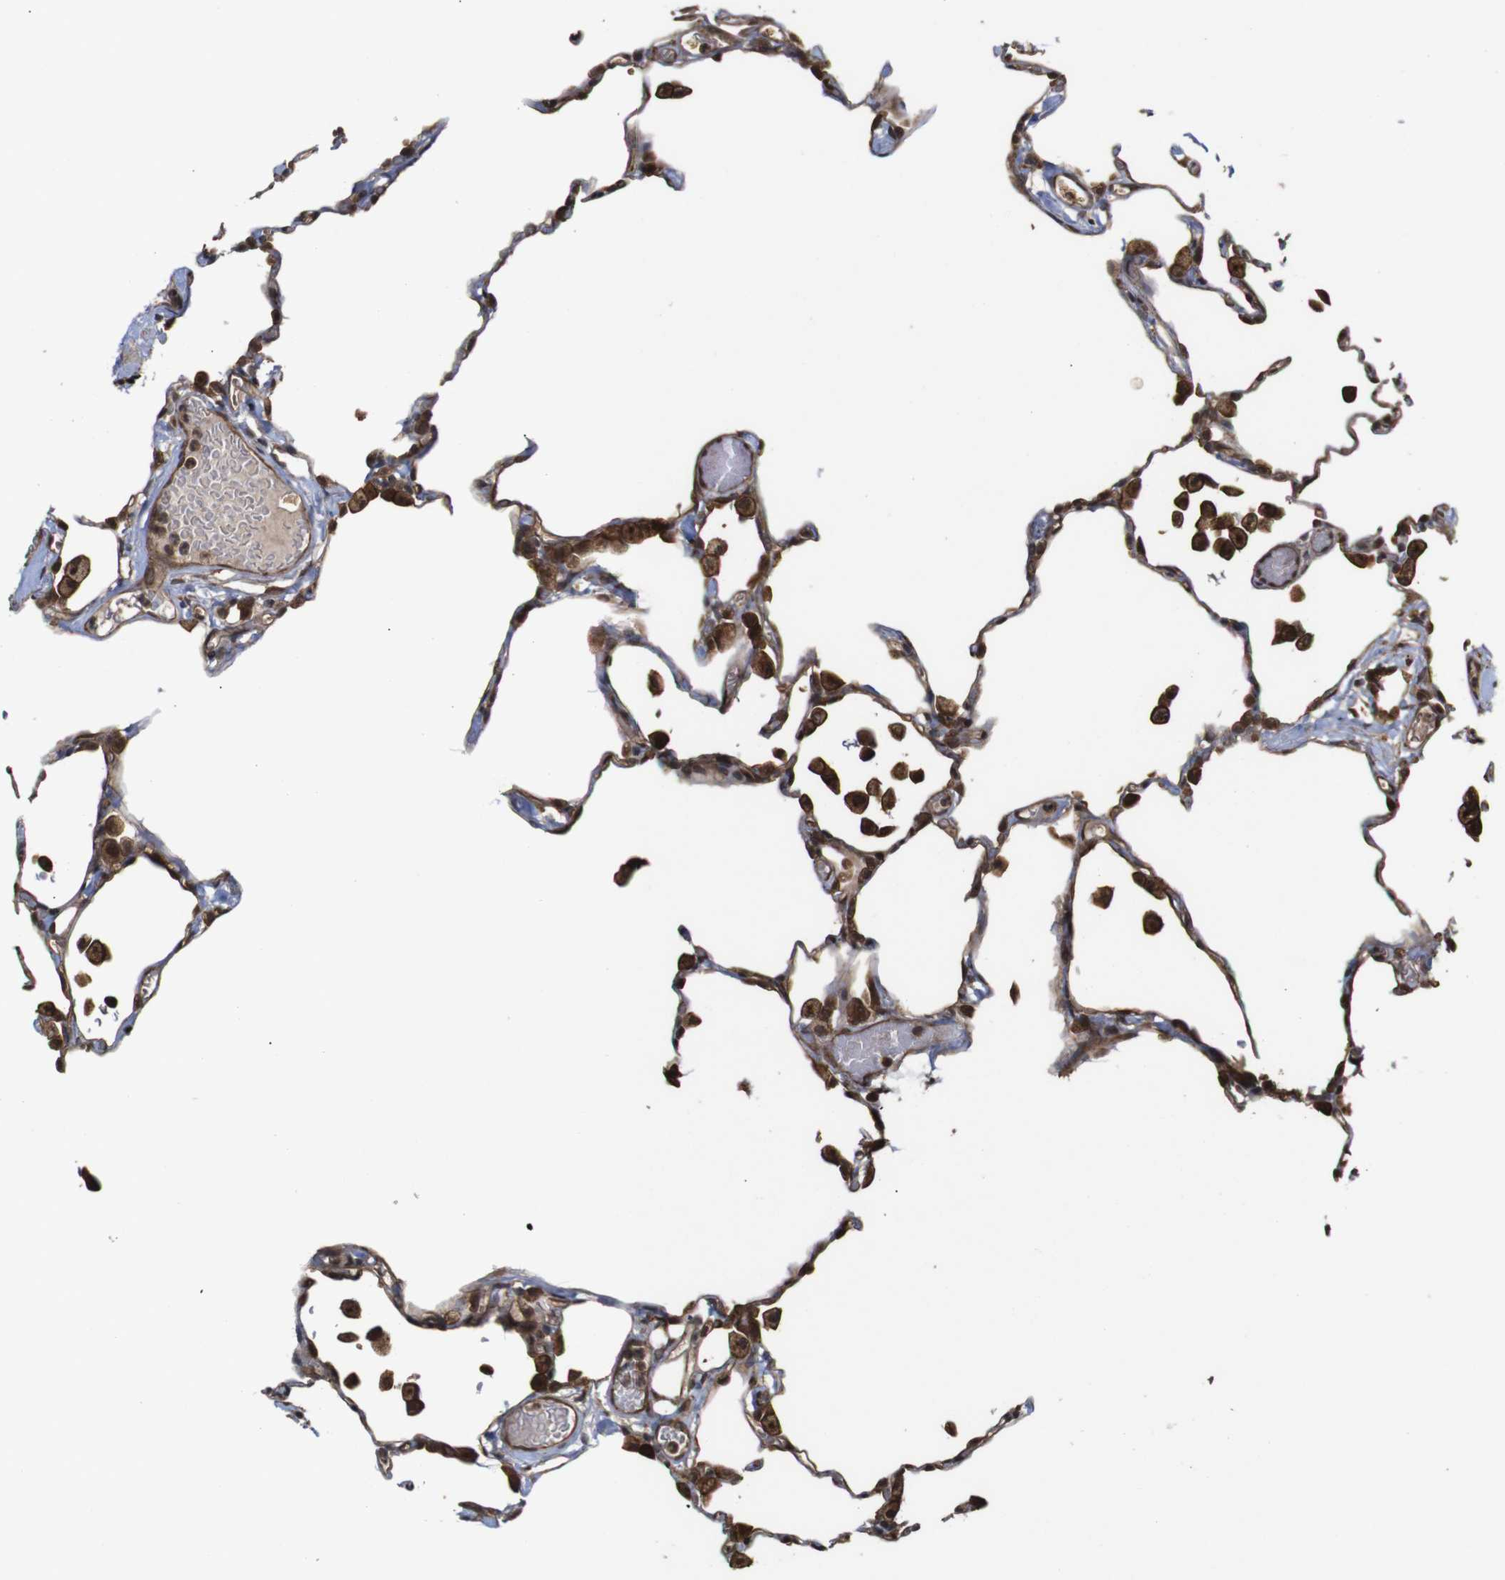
{"staining": {"intensity": "moderate", "quantity": ">75%", "location": "cytoplasmic/membranous"}, "tissue": "lung", "cell_type": "Alveolar cells", "image_type": "normal", "snomed": [{"axis": "morphology", "description": "Normal tissue, NOS"}, {"axis": "topography", "description": "Lung"}], "caption": "Alveolar cells show medium levels of moderate cytoplasmic/membranous staining in about >75% of cells in normal lung. The staining was performed using DAB, with brown indicating positive protein expression. Nuclei are stained blue with hematoxylin.", "gene": "NANOS1", "patient": {"sex": "female", "age": 49}}